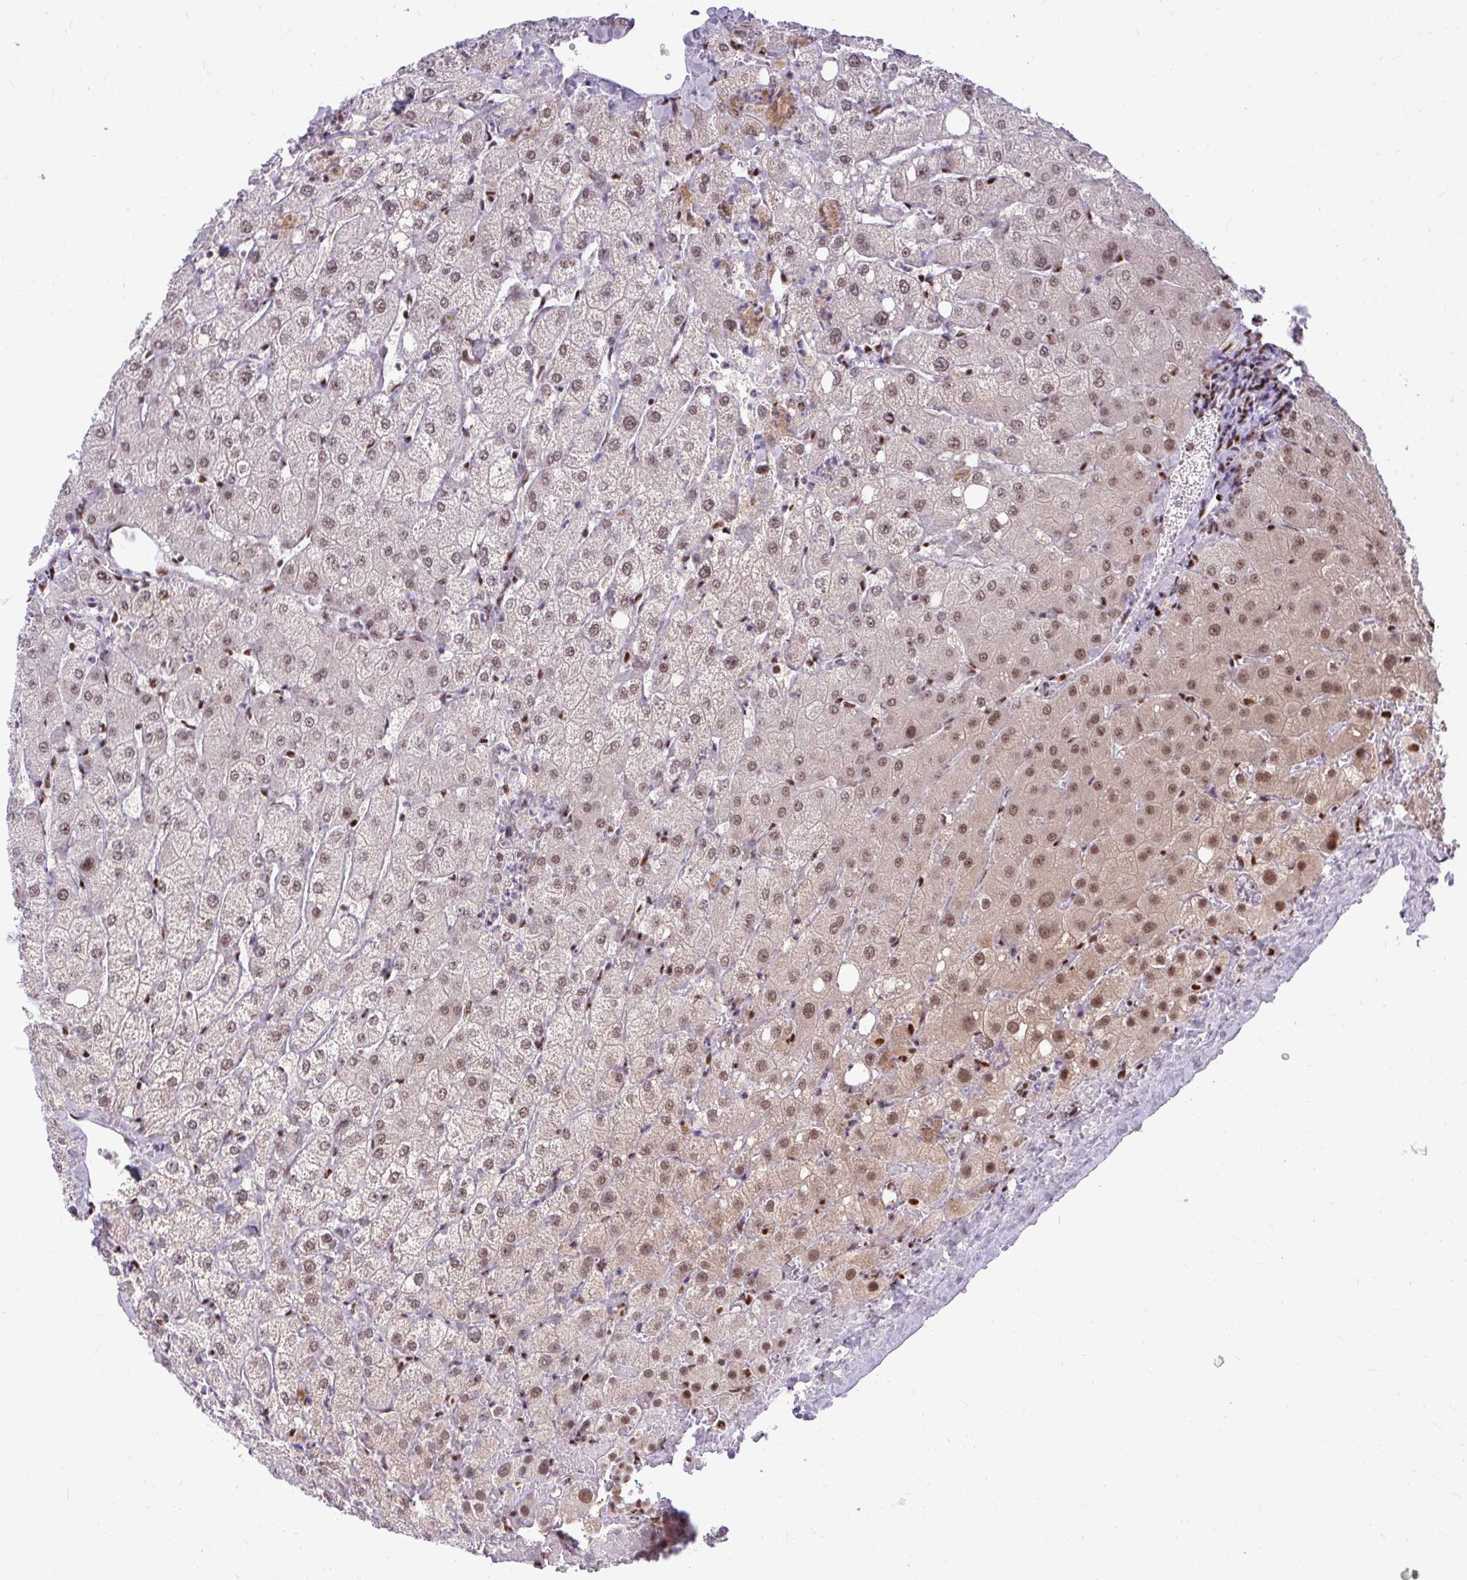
{"staining": {"intensity": "weak", "quantity": "25%-75%", "location": "nuclear"}, "tissue": "liver", "cell_type": "Cholangiocytes", "image_type": "normal", "snomed": [{"axis": "morphology", "description": "Normal tissue, NOS"}, {"axis": "topography", "description": "Liver"}], "caption": "Immunohistochemistry (IHC) histopathology image of unremarkable liver: human liver stained using immunohistochemistry (IHC) demonstrates low levels of weak protein expression localized specifically in the nuclear of cholangiocytes, appearing as a nuclear brown color.", "gene": "CDYL", "patient": {"sex": "female", "age": 54}}